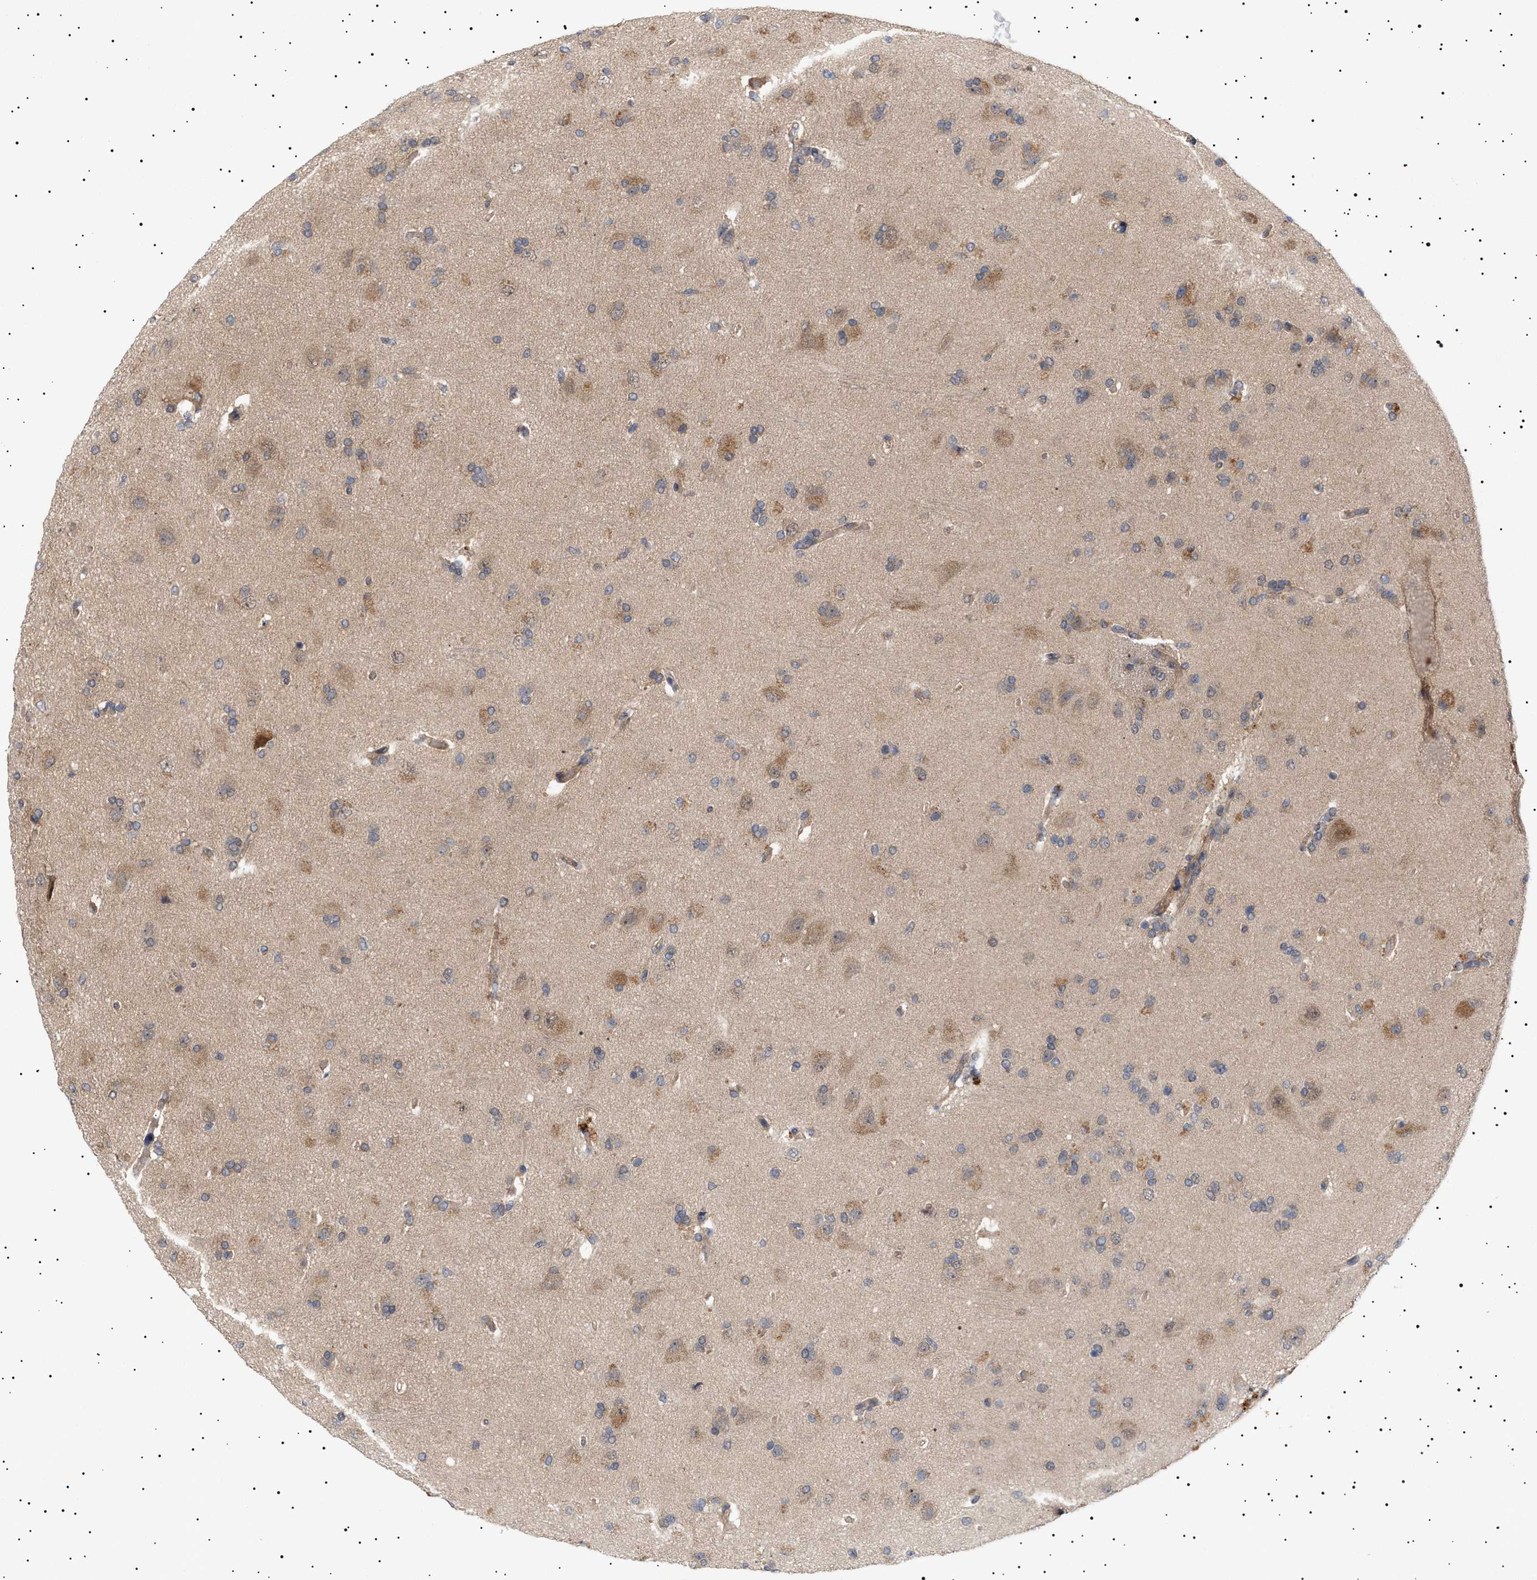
{"staining": {"intensity": "moderate", "quantity": "25%-75%", "location": "cytoplasmic/membranous"}, "tissue": "glioma", "cell_type": "Tumor cells", "image_type": "cancer", "snomed": [{"axis": "morphology", "description": "Glioma, malignant, High grade"}, {"axis": "topography", "description": "Brain"}], "caption": "Immunohistochemical staining of human high-grade glioma (malignant) shows medium levels of moderate cytoplasmic/membranous protein positivity in about 25%-75% of tumor cells.", "gene": "NPLOC4", "patient": {"sex": "male", "age": 72}}